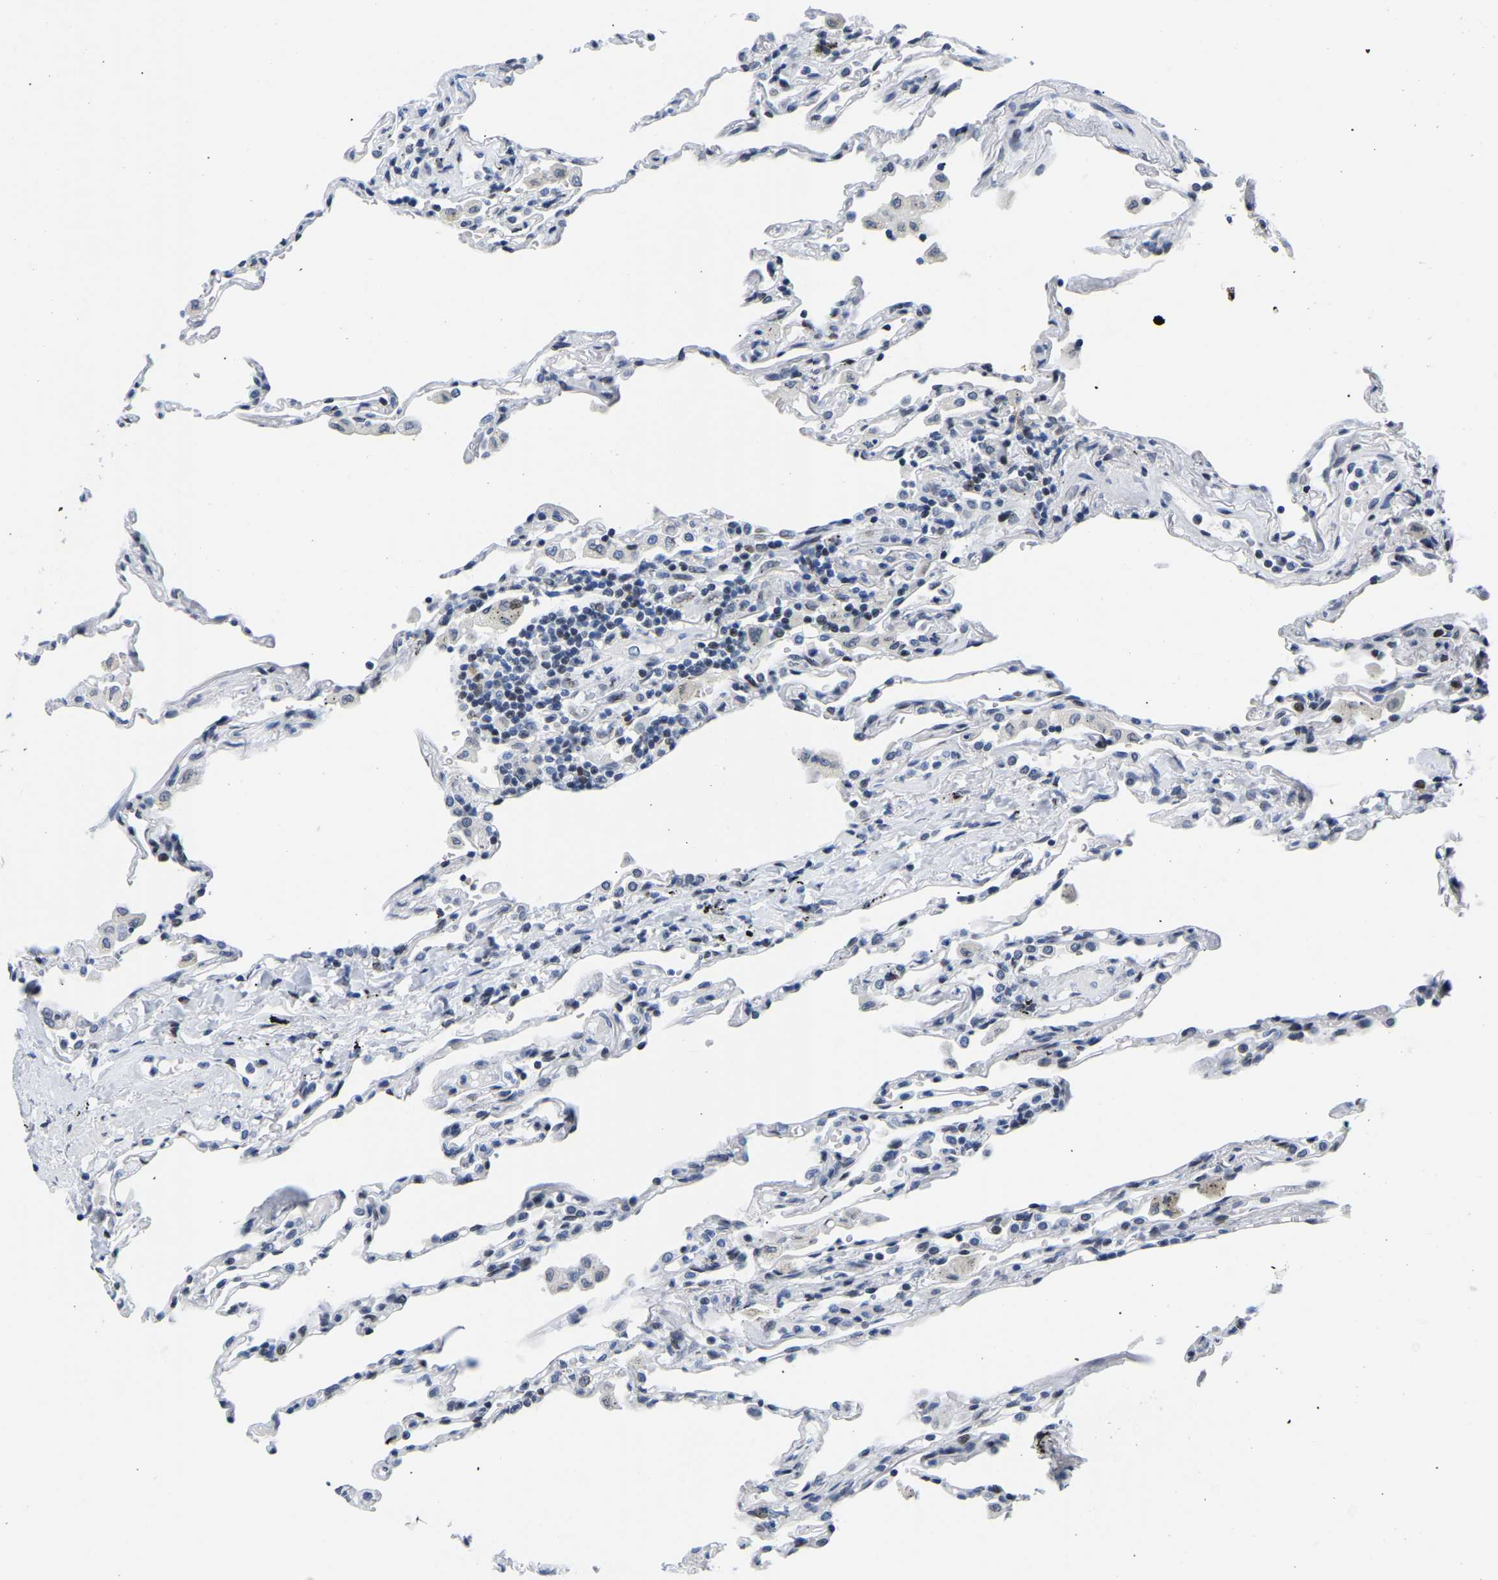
{"staining": {"intensity": "negative", "quantity": "none", "location": "none"}, "tissue": "lung", "cell_type": "Alveolar cells", "image_type": "normal", "snomed": [{"axis": "morphology", "description": "Normal tissue, NOS"}, {"axis": "topography", "description": "Lung"}], "caption": "Human lung stained for a protein using immunohistochemistry displays no staining in alveolar cells.", "gene": "UPK3A", "patient": {"sex": "male", "age": 59}}